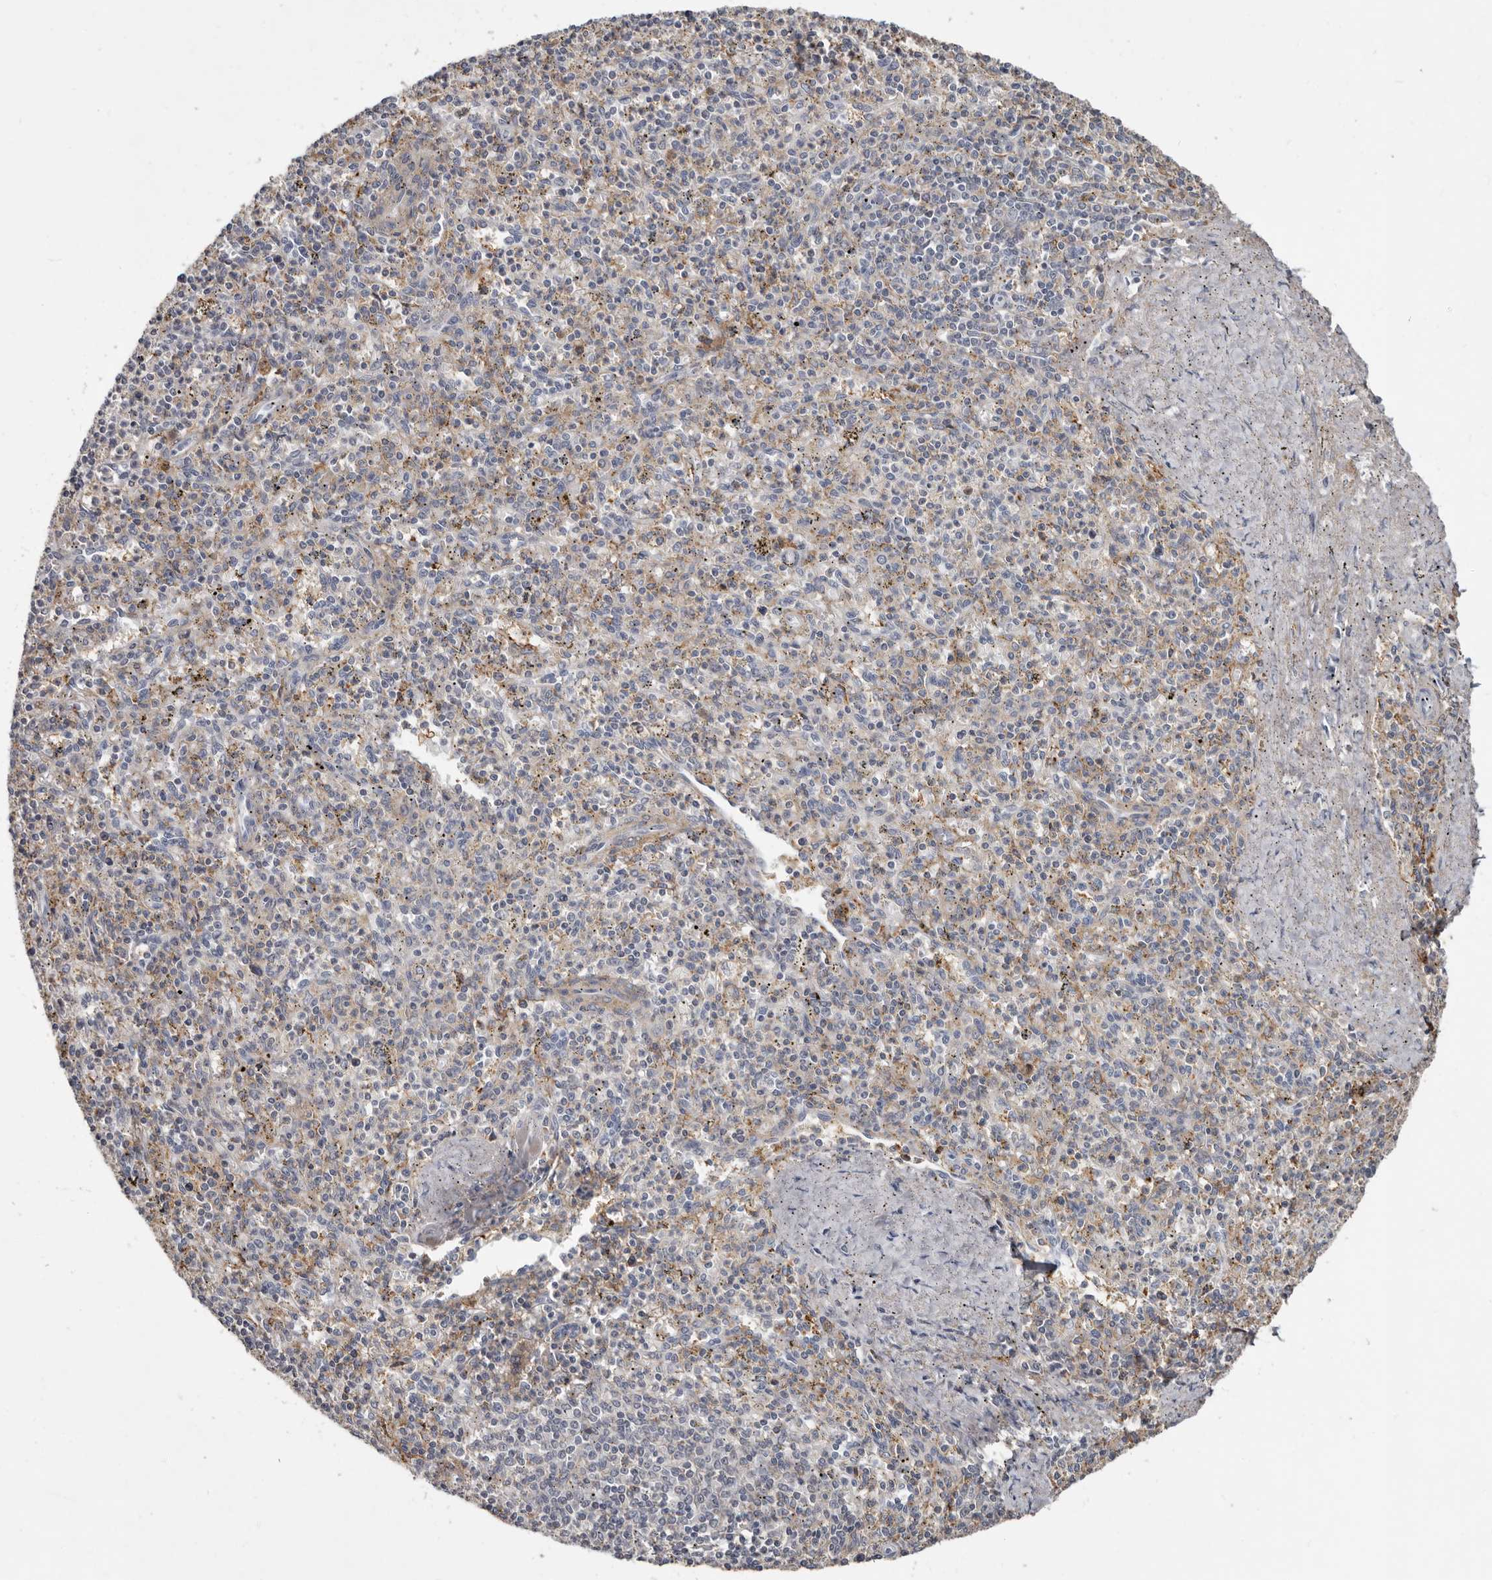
{"staining": {"intensity": "weak", "quantity": "<25%", "location": "cytoplasmic/membranous"}, "tissue": "spleen", "cell_type": "Cells in red pulp", "image_type": "normal", "snomed": [{"axis": "morphology", "description": "Normal tissue, NOS"}, {"axis": "topography", "description": "Spleen"}], "caption": "IHC of unremarkable spleen displays no staining in cells in red pulp.", "gene": "KIF26B", "patient": {"sex": "male", "age": 72}}